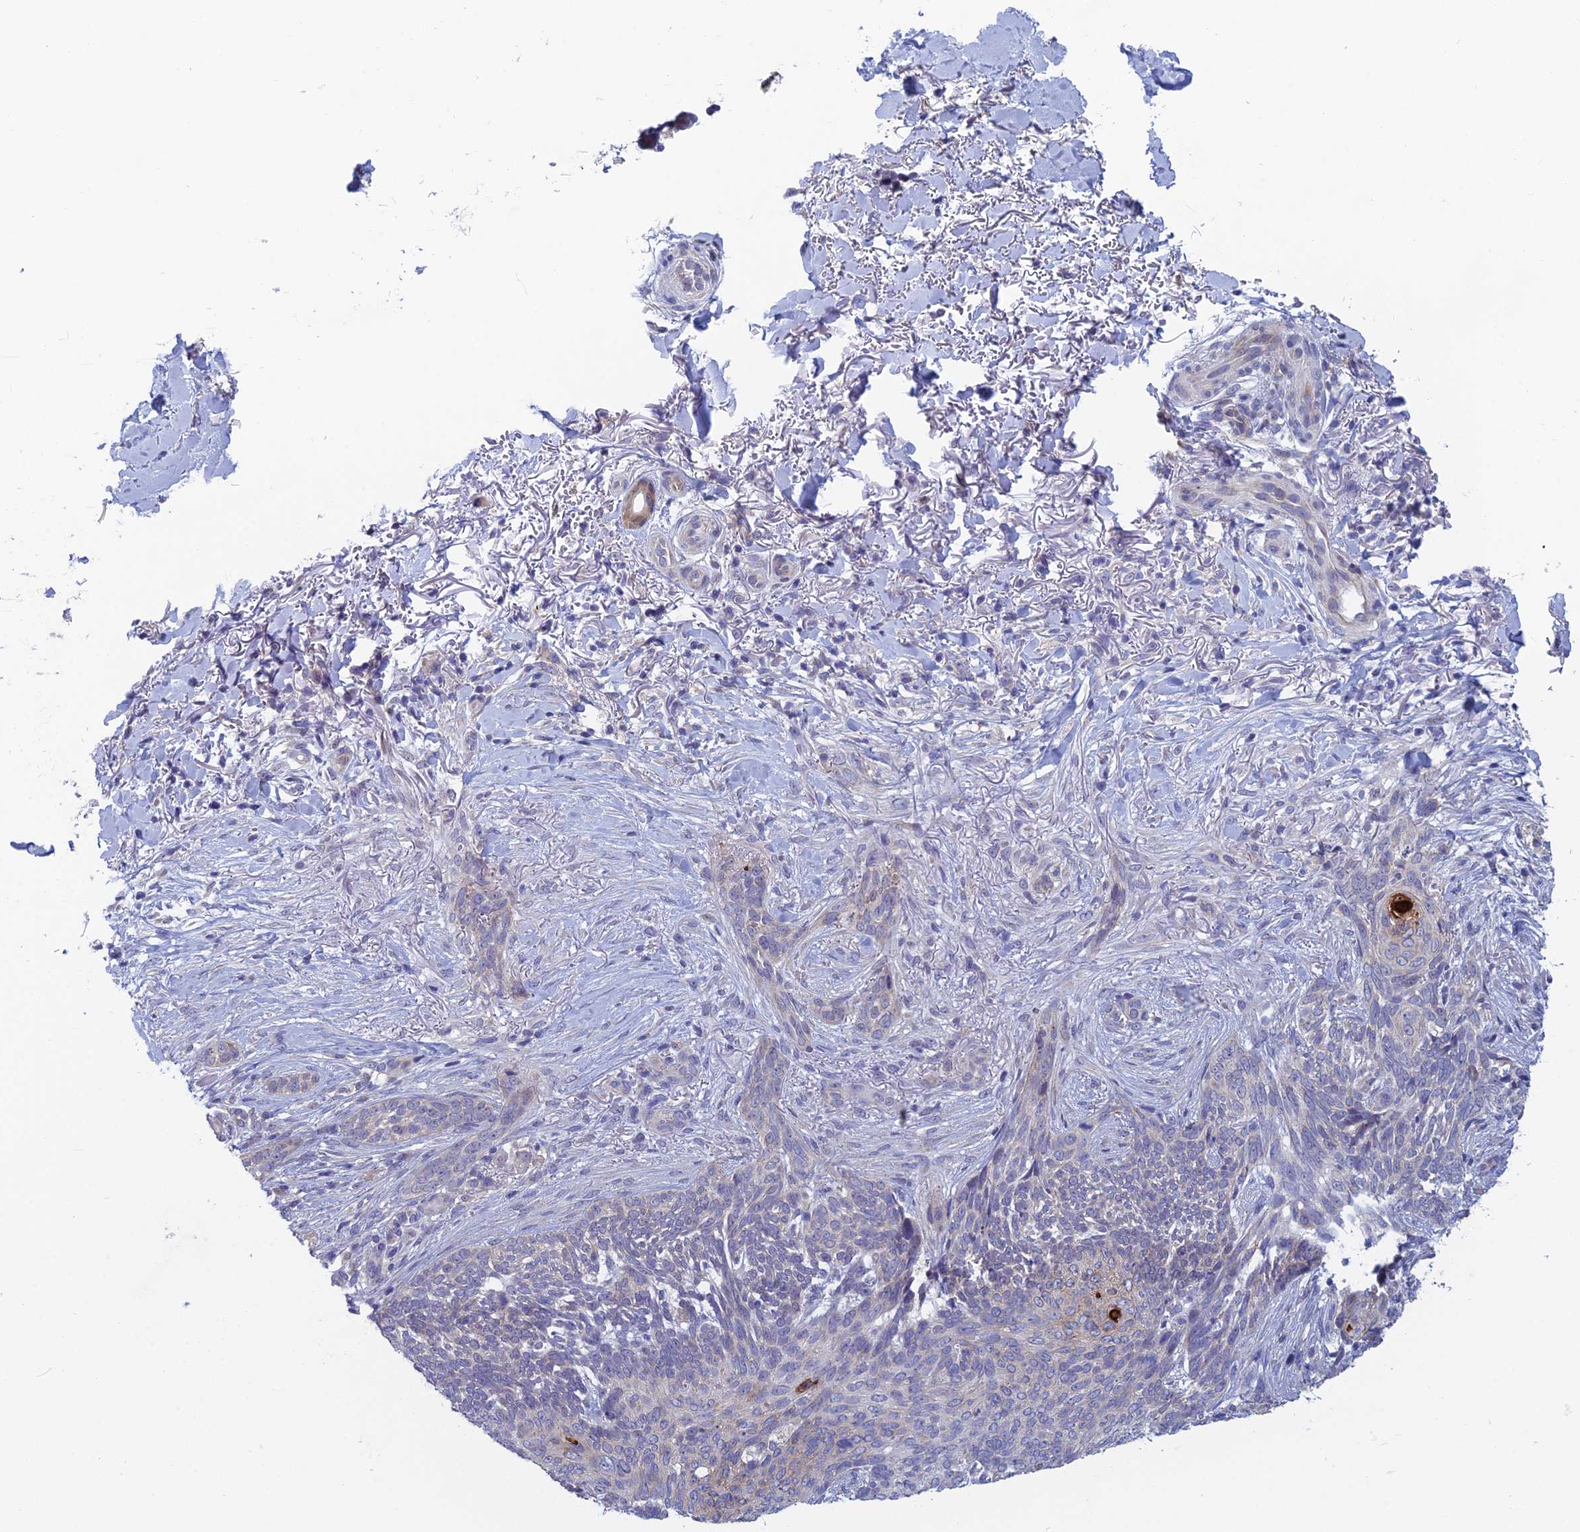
{"staining": {"intensity": "negative", "quantity": "none", "location": "none"}, "tissue": "skin cancer", "cell_type": "Tumor cells", "image_type": "cancer", "snomed": [{"axis": "morphology", "description": "Normal tissue, NOS"}, {"axis": "morphology", "description": "Basal cell carcinoma"}, {"axis": "topography", "description": "Skin"}], "caption": "Micrograph shows no protein positivity in tumor cells of basal cell carcinoma (skin) tissue.", "gene": "GIPC1", "patient": {"sex": "female", "age": 67}}